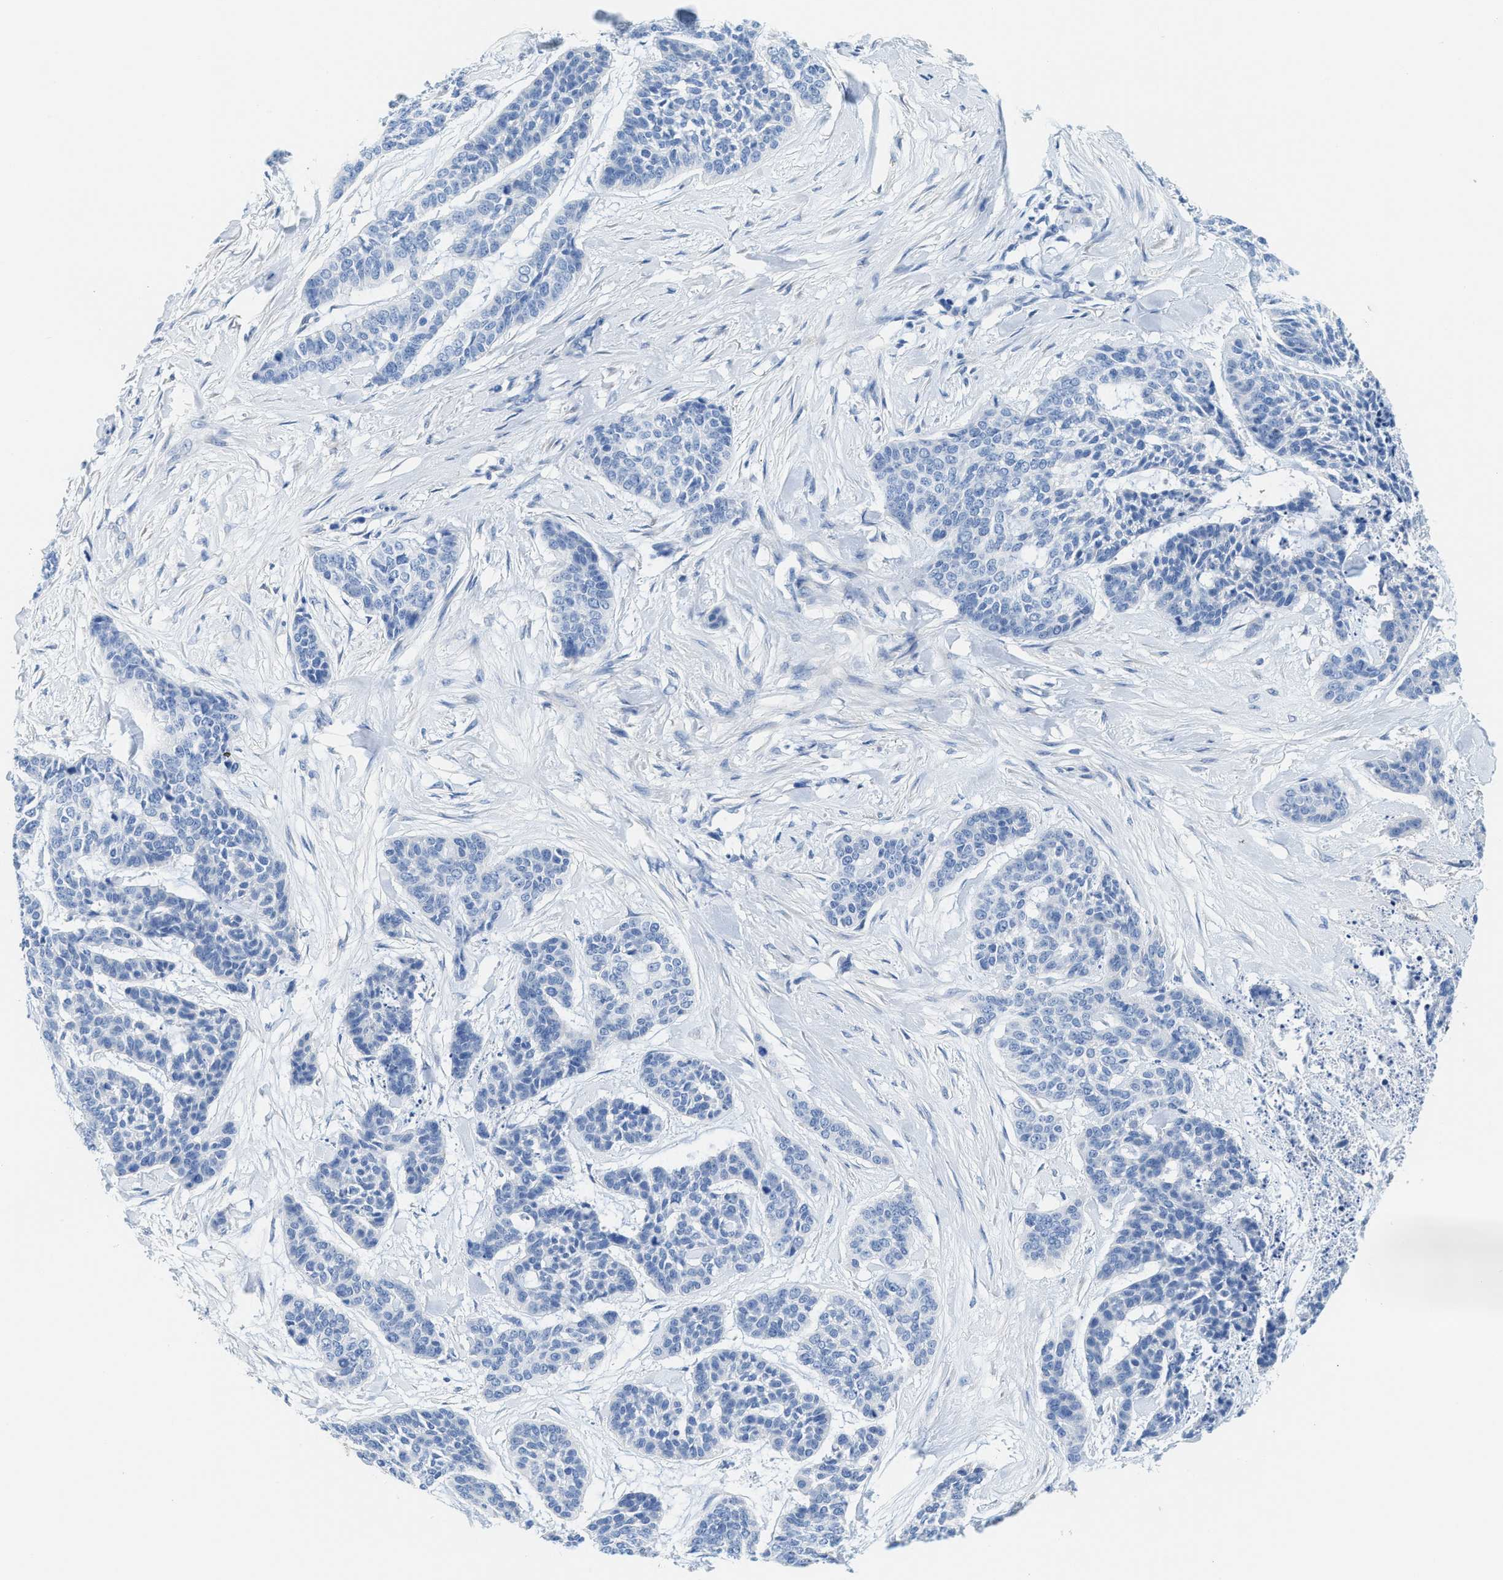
{"staining": {"intensity": "negative", "quantity": "none", "location": "none"}, "tissue": "skin cancer", "cell_type": "Tumor cells", "image_type": "cancer", "snomed": [{"axis": "morphology", "description": "Basal cell carcinoma"}, {"axis": "topography", "description": "Skin"}], "caption": "This is an immunohistochemistry (IHC) image of human skin cancer. There is no staining in tumor cells.", "gene": "ASS1", "patient": {"sex": "female", "age": 64}}